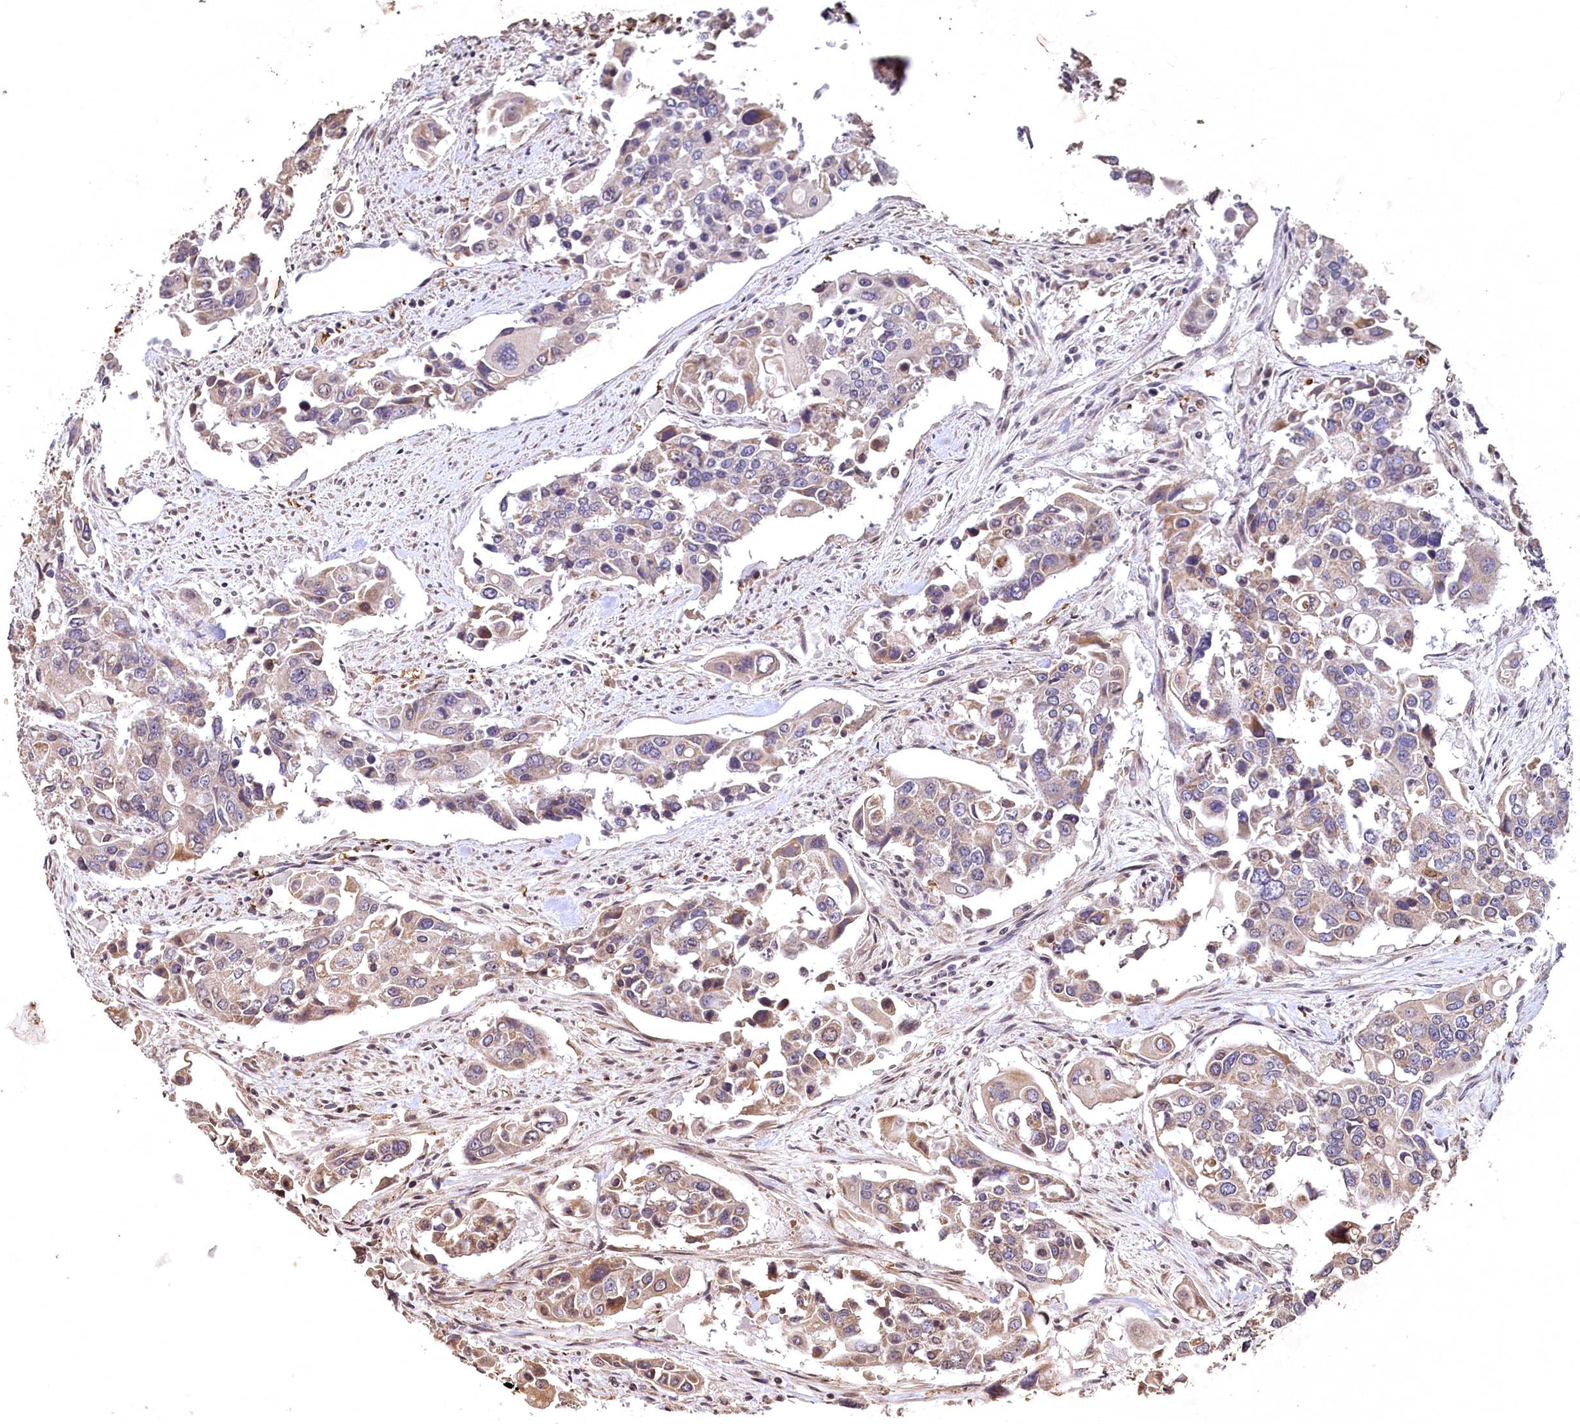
{"staining": {"intensity": "weak", "quantity": "25%-75%", "location": "cytoplasmic/membranous"}, "tissue": "colorectal cancer", "cell_type": "Tumor cells", "image_type": "cancer", "snomed": [{"axis": "morphology", "description": "Adenocarcinoma, NOS"}, {"axis": "topography", "description": "Colon"}], "caption": "The photomicrograph shows staining of colorectal cancer, revealing weak cytoplasmic/membranous protein positivity (brown color) within tumor cells. (DAB IHC, brown staining for protein, blue staining for nuclei).", "gene": "SPTA1", "patient": {"sex": "male", "age": 77}}